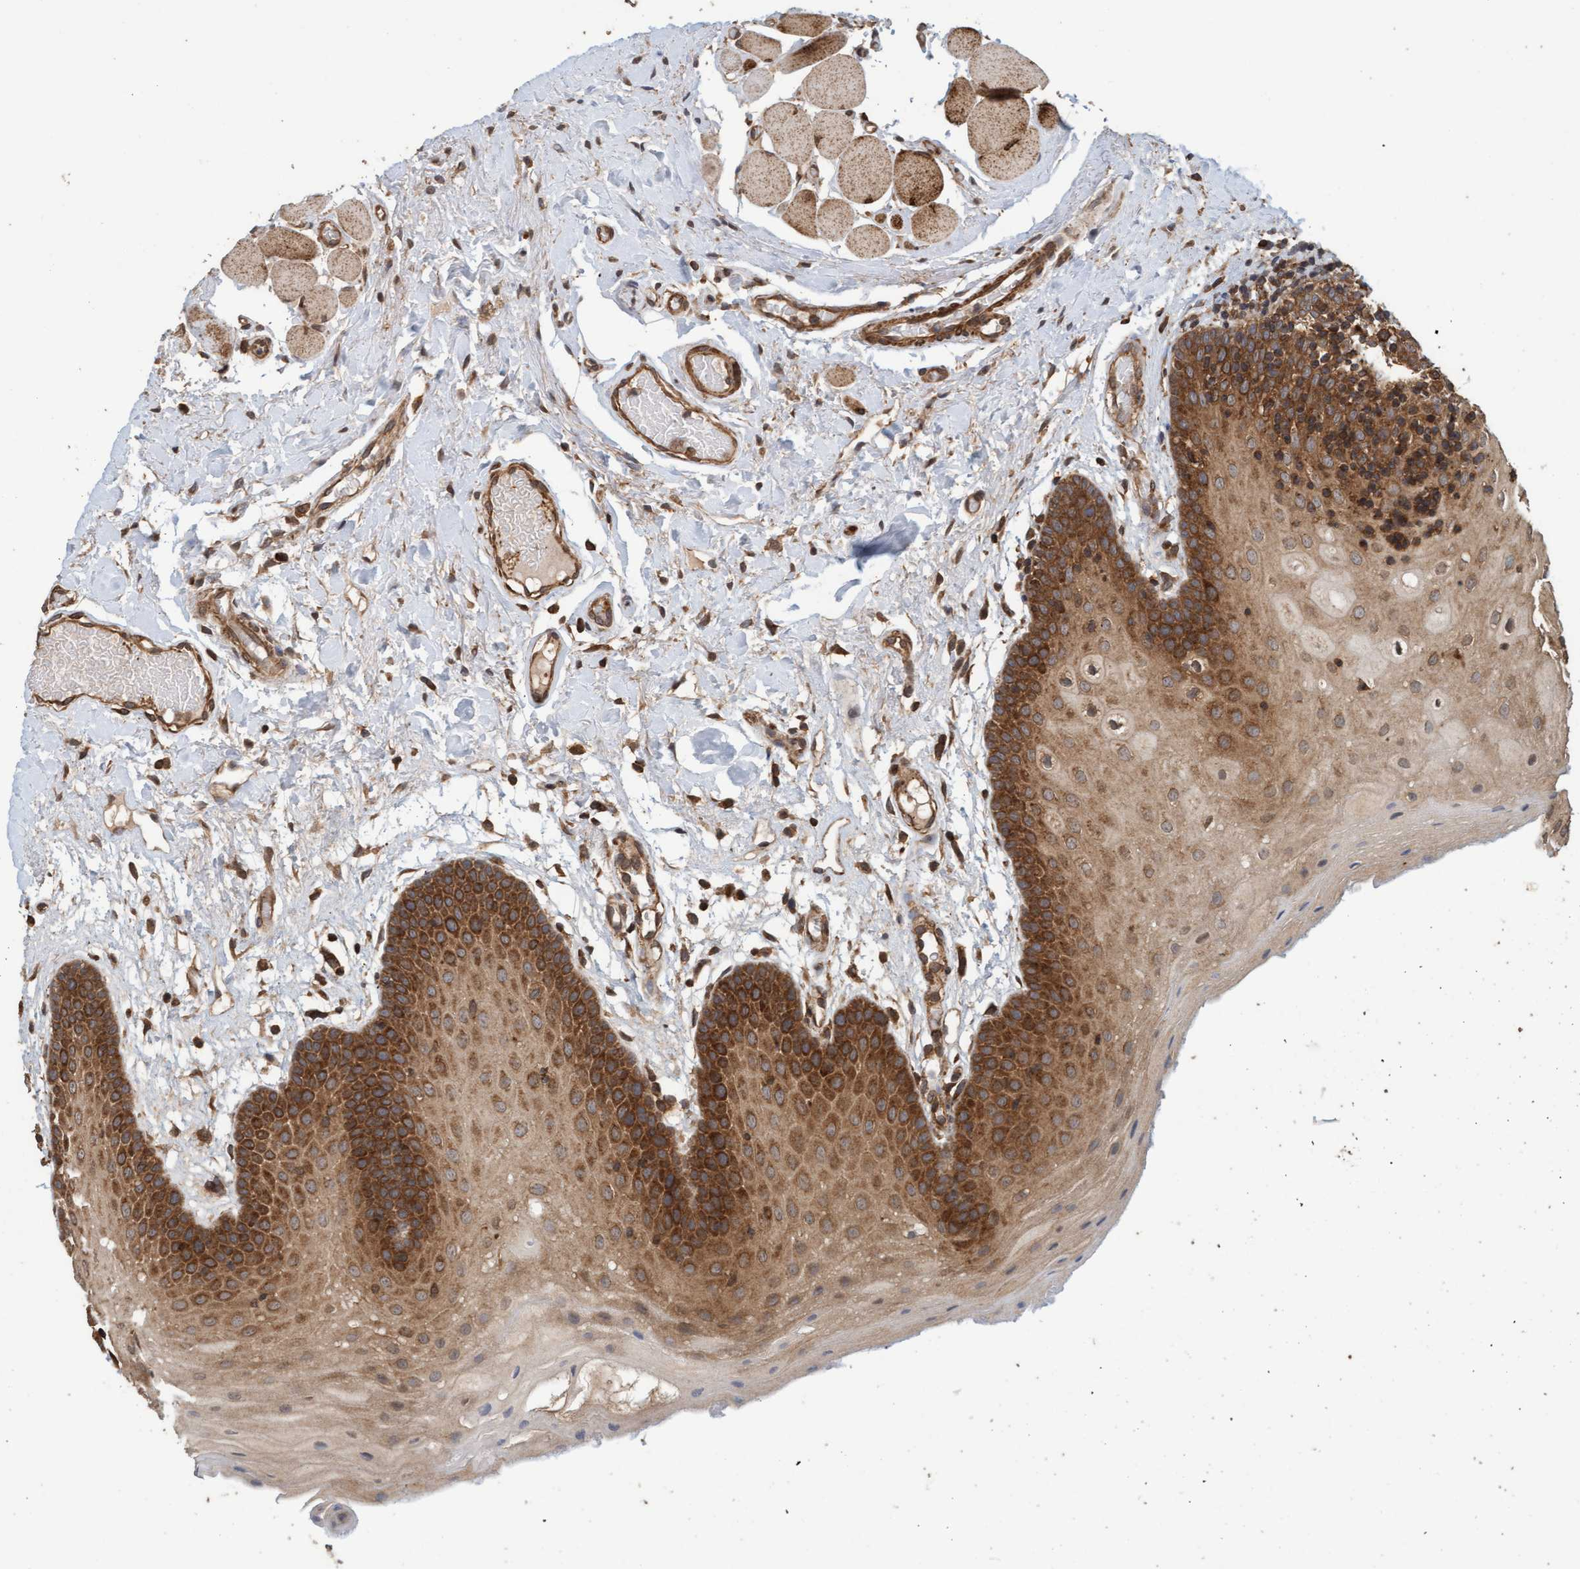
{"staining": {"intensity": "strong", "quantity": ">75%", "location": "cytoplasmic/membranous"}, "tissue": "oral mucosa", "cell_type": "Squamous epithelial cells", "image_type": "normal", "snomed": [{"axis": "morphology", "description": "Normal tissue, NOS"}, {"axis": "morphology", "description": "Squamous cell carcinoma, NOS"}, {"axis": "topography", "description": "Oral tissue"}, {"axis": "topography", "description": "Head-Neck"}], "caption": "Protein positivity by immunohistochemistry (IHC) demonstrates strong cytoplasmic/membranous staining in about >75% of squamous epithelial cells in normal oral mucosa.", "gene": "FXR2", "patient": {"sex": "male", "age": 71}}